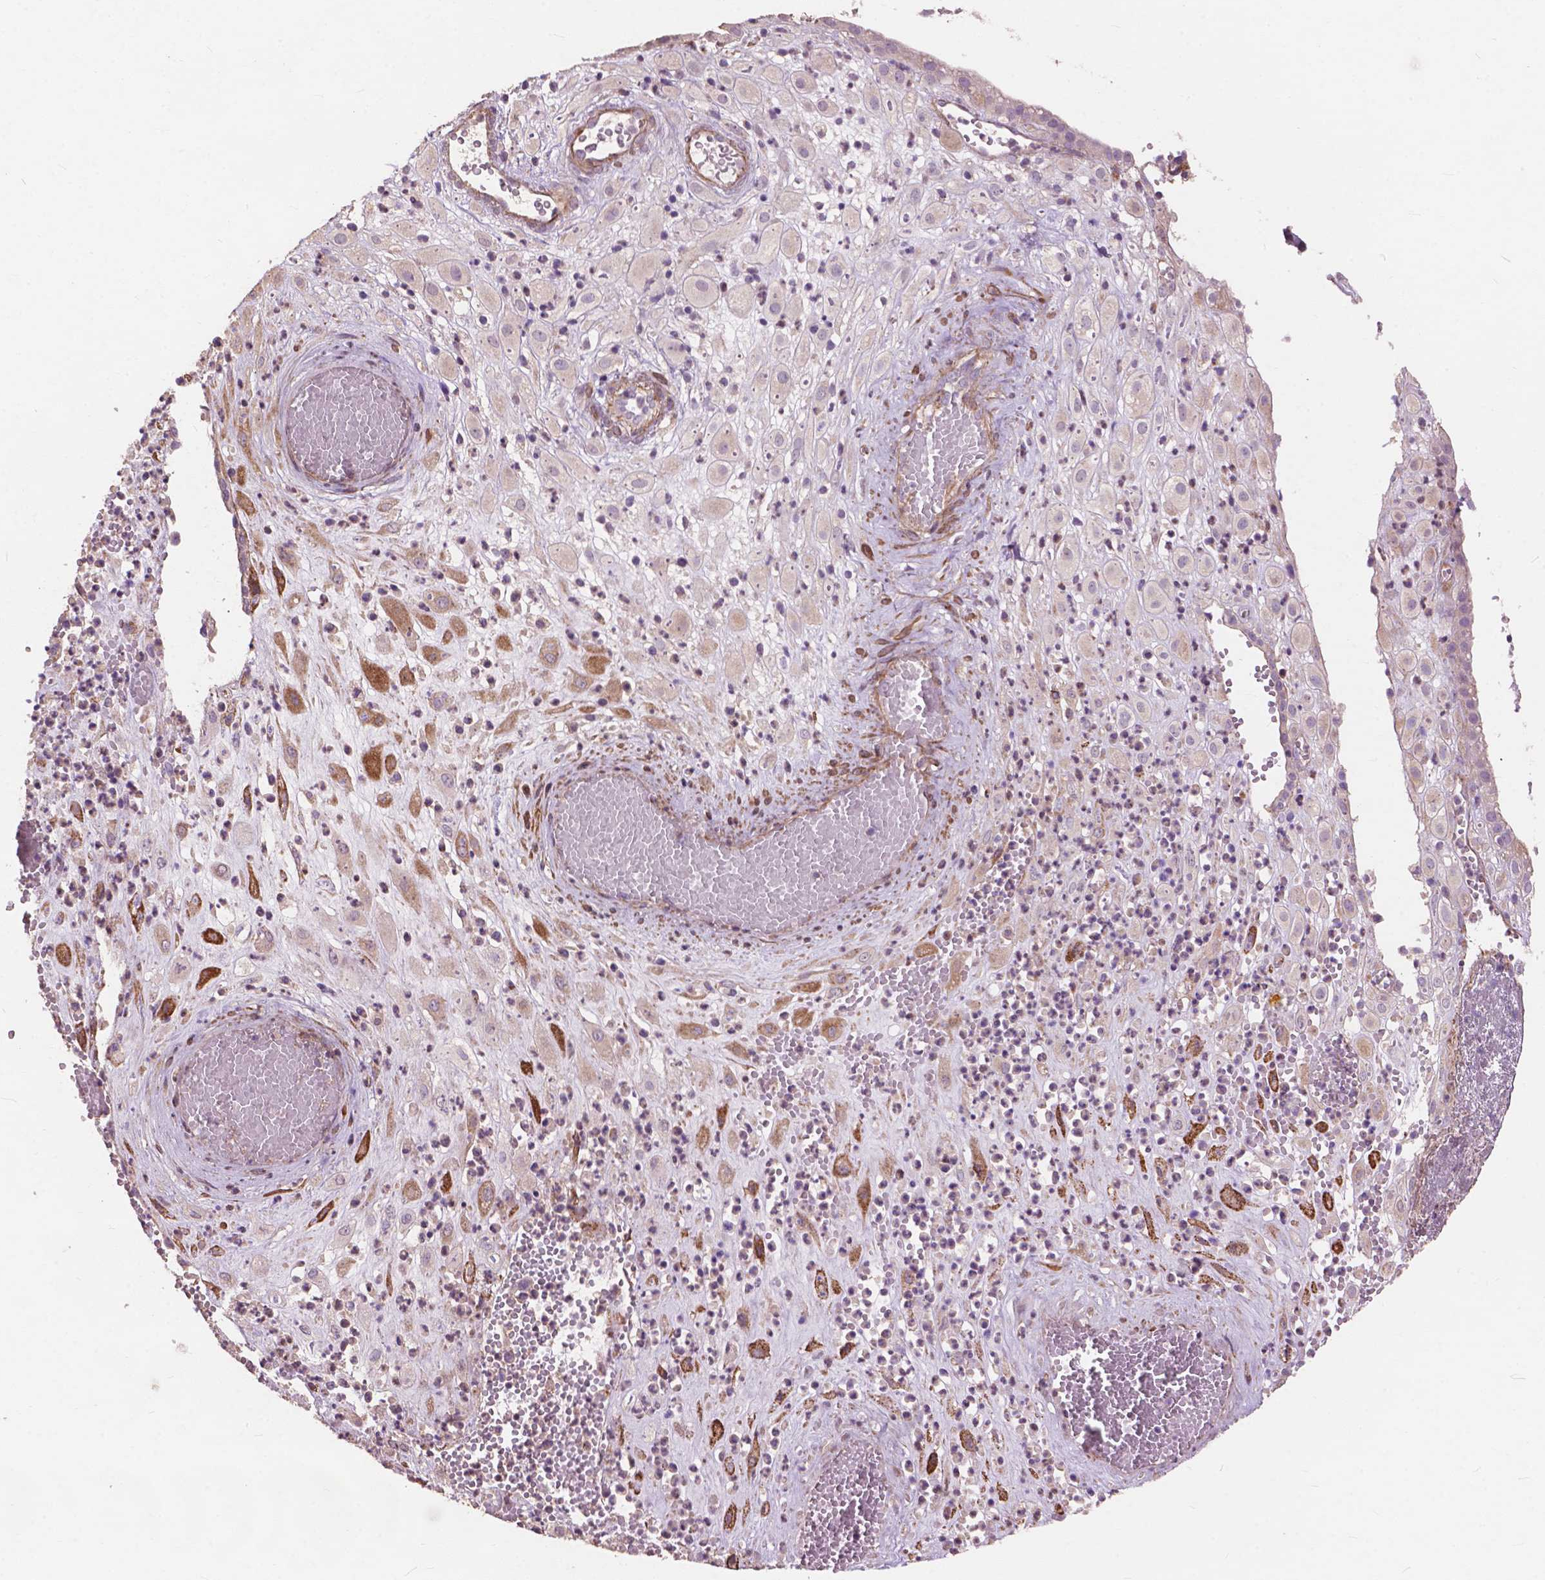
{"staining": {"intensity": "strong", "quantity": "<25%", "location": "cytoplasmic/membranous"}, "tissue": "placenta", "cell_type": "Decidual cells", "image_type": "normal", "snomed": [{"axis": "morphology", "description": "Normal tissue, NOS"}, {"axis": "topography", "description": "Placenta"}], "caption": "Immunohistochemistry (IHC) micrograph of unremarkable human placenta stained for a protein (brown), which exhibits medium levels of strong cytoplasmic/membranous positivity in about <25% of decidual cells.", "gene": "FNIP1", "patient": {"sex": "female", "age": 24}}